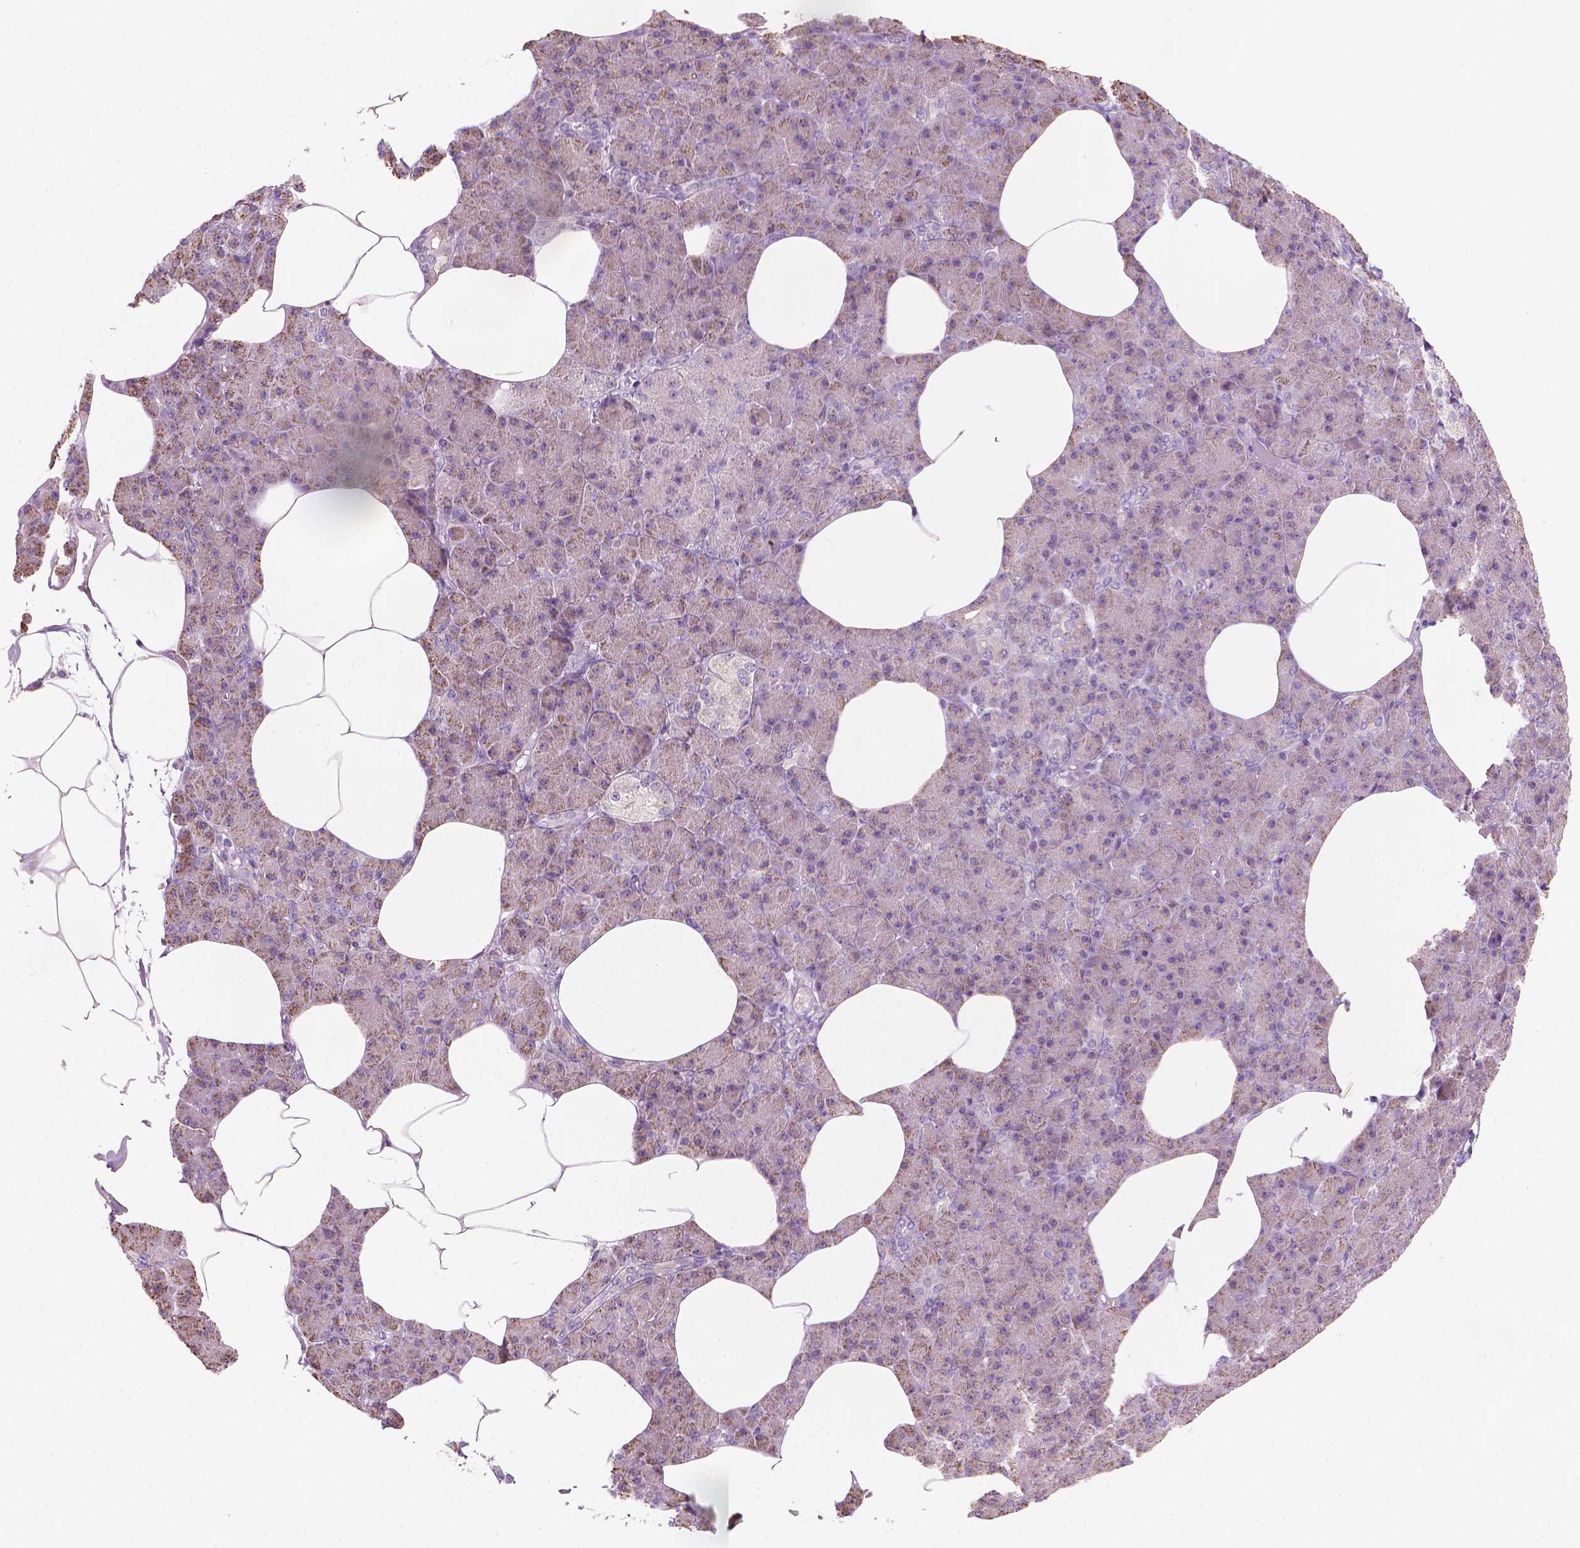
{"staining": {"intensity": "weak", "quantity": "<25%", "location": "cytoplasmic/membranous"}, "tissue": "pancreas", "cell_type": "Exocrine glandular cells", "image_type": "normal", "snomed": [{"axis": "morphology", "description": "Normal tissue, NOS"}, {"axis": "topography", "description": "Pancreas"}], "caption": "A high-resolution histopathology image shows immunohistochemistry (IHC) staining of benign pancreas, which demonstrates no significant staining in exocrine glandular cells. (IHC, brightfield microscopy, high magnification).", "gene": "GPRC5A", "patient": {"sex": "female", "age": 45}}